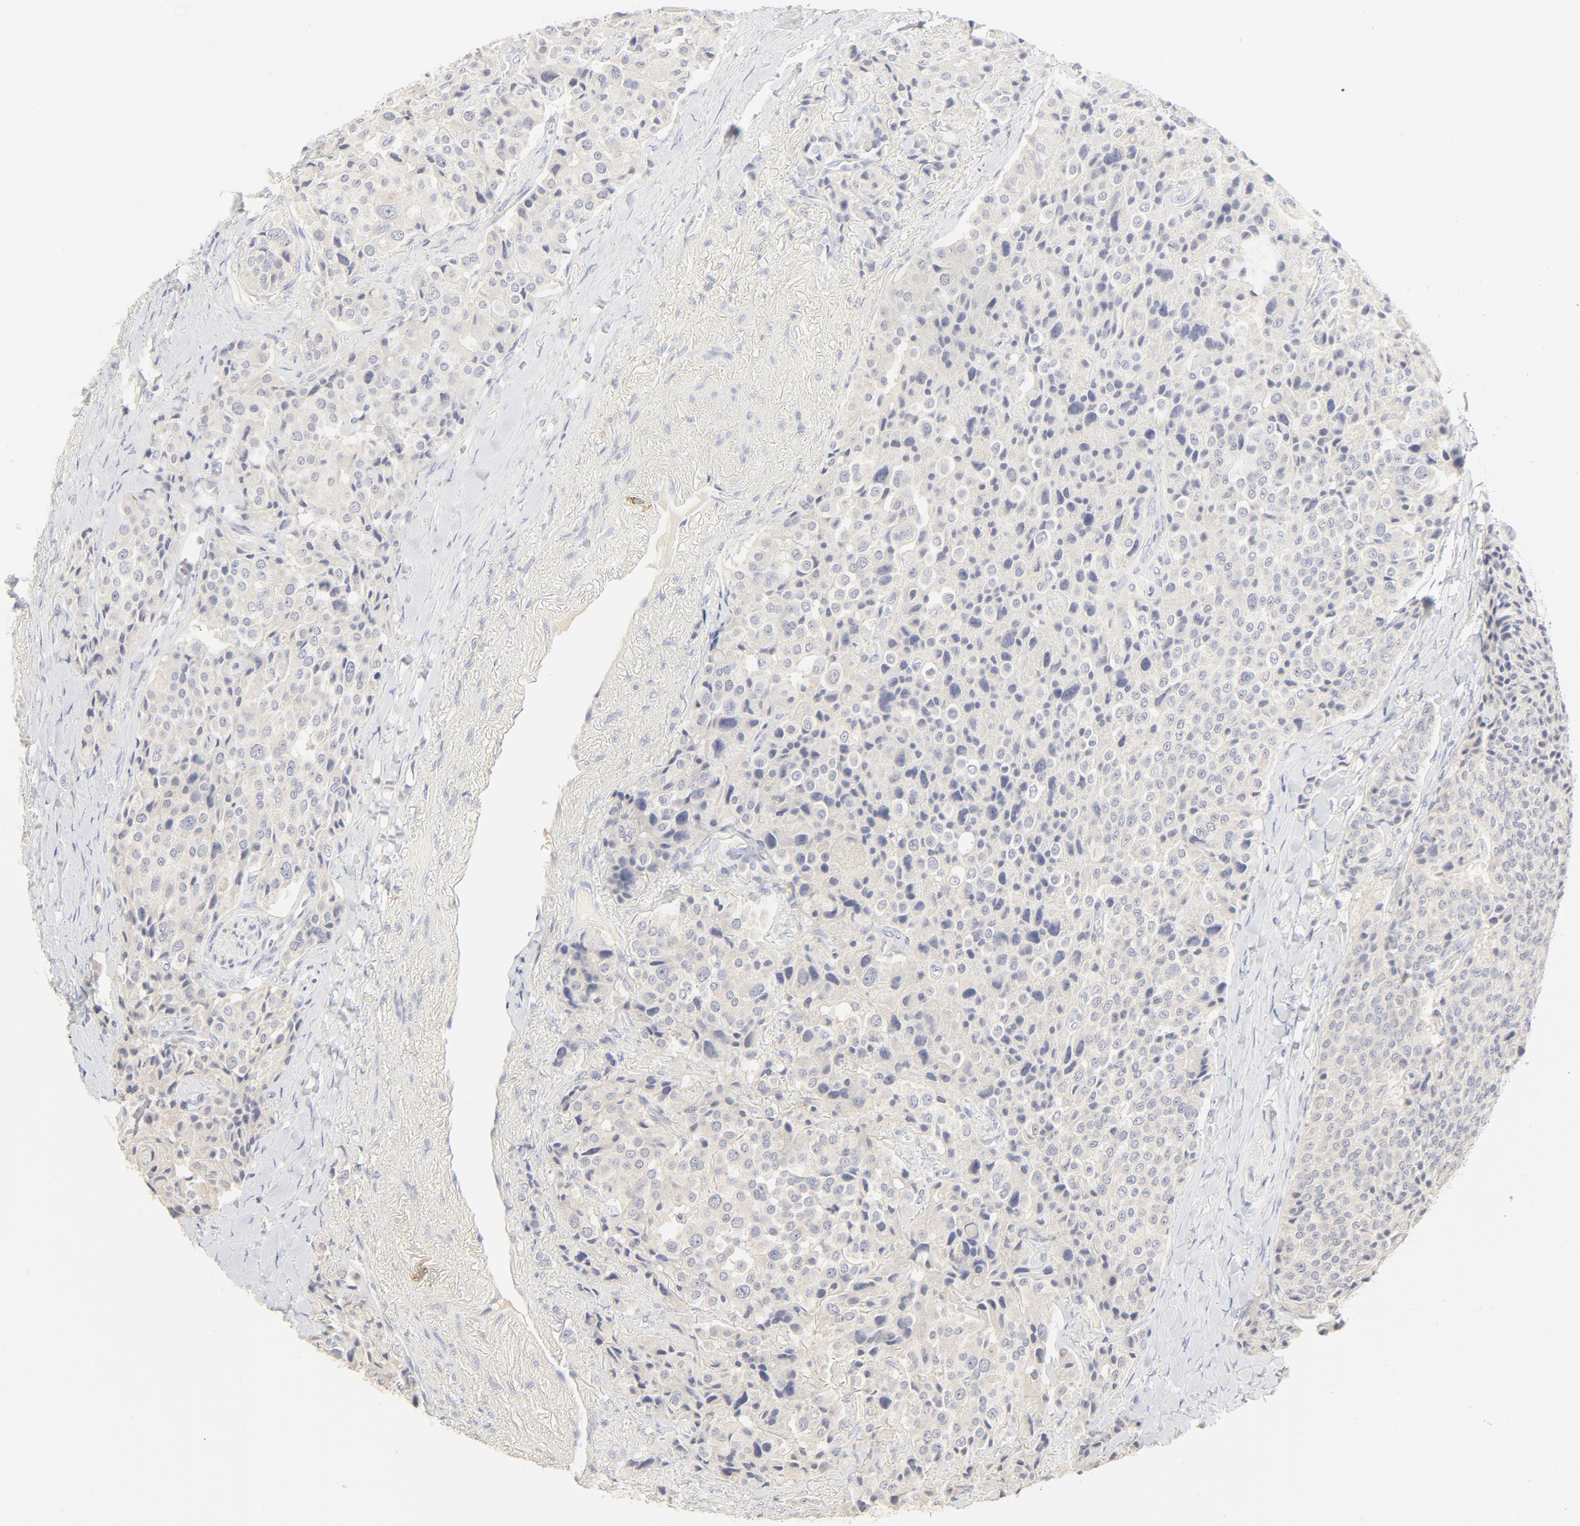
{"staining": {"intensity": "negative", "quantity": "none", "location": "none"}, "tissue": "carcinoid", "cell_type": "Tumor cells", "image_type": "cancer", "snomed": [{"axis": "morphology", "description": "Carcinoid, malignant, NOS"}, {"axis": "topography", "description": "Colon"}], "caption": "A histopathology image of carcinoid stained for a protein demonstrates no brown staining in tumor cells.", "gene": "FCGBP", "patient": {"sex": "female", "age": 61}}